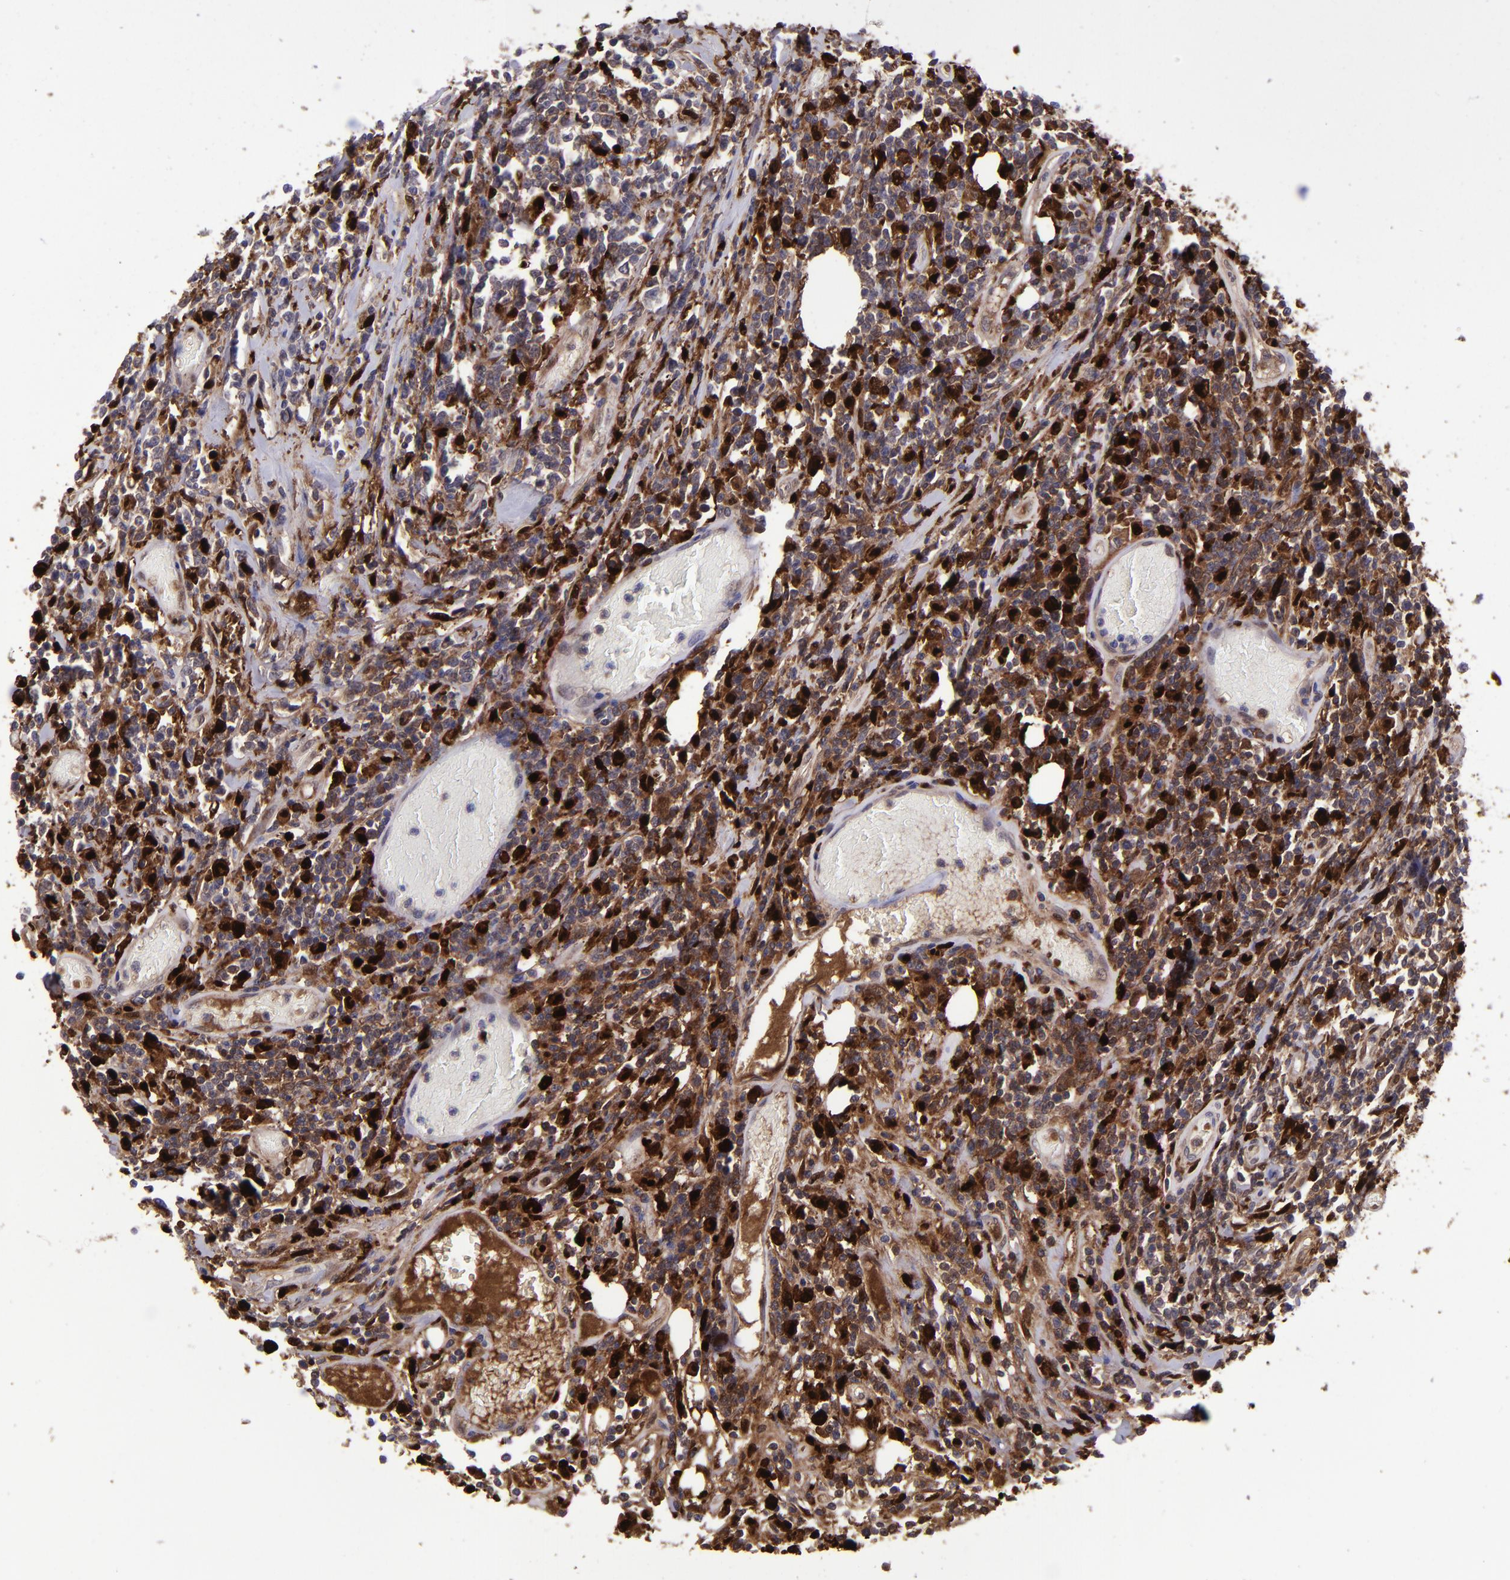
{"staining": {"intensity": "strong", "quantity": "<25%", "location": "cytoplasmic/membranous,nuclear"}, "tissue": "lymphoma", "cell_type": "Tumor cells", "image_type": "cancer", "snomed": [{"axis": "morphology", "description": "Malignant lymphoma, non-Hodgkin's type, High grade"}, {"axis": "topography", "description": "Colon"}], "caption": "High-grade malignant lymphoma, non-Hodgkin's type was stained to show a protein in brown. There is medium levels of strong cytoplasmic/membranous and nuclear expression in approximately <25% of tumor cells.", "gene": "TYMP", "patient": {"sex": "male", "age": 82}}